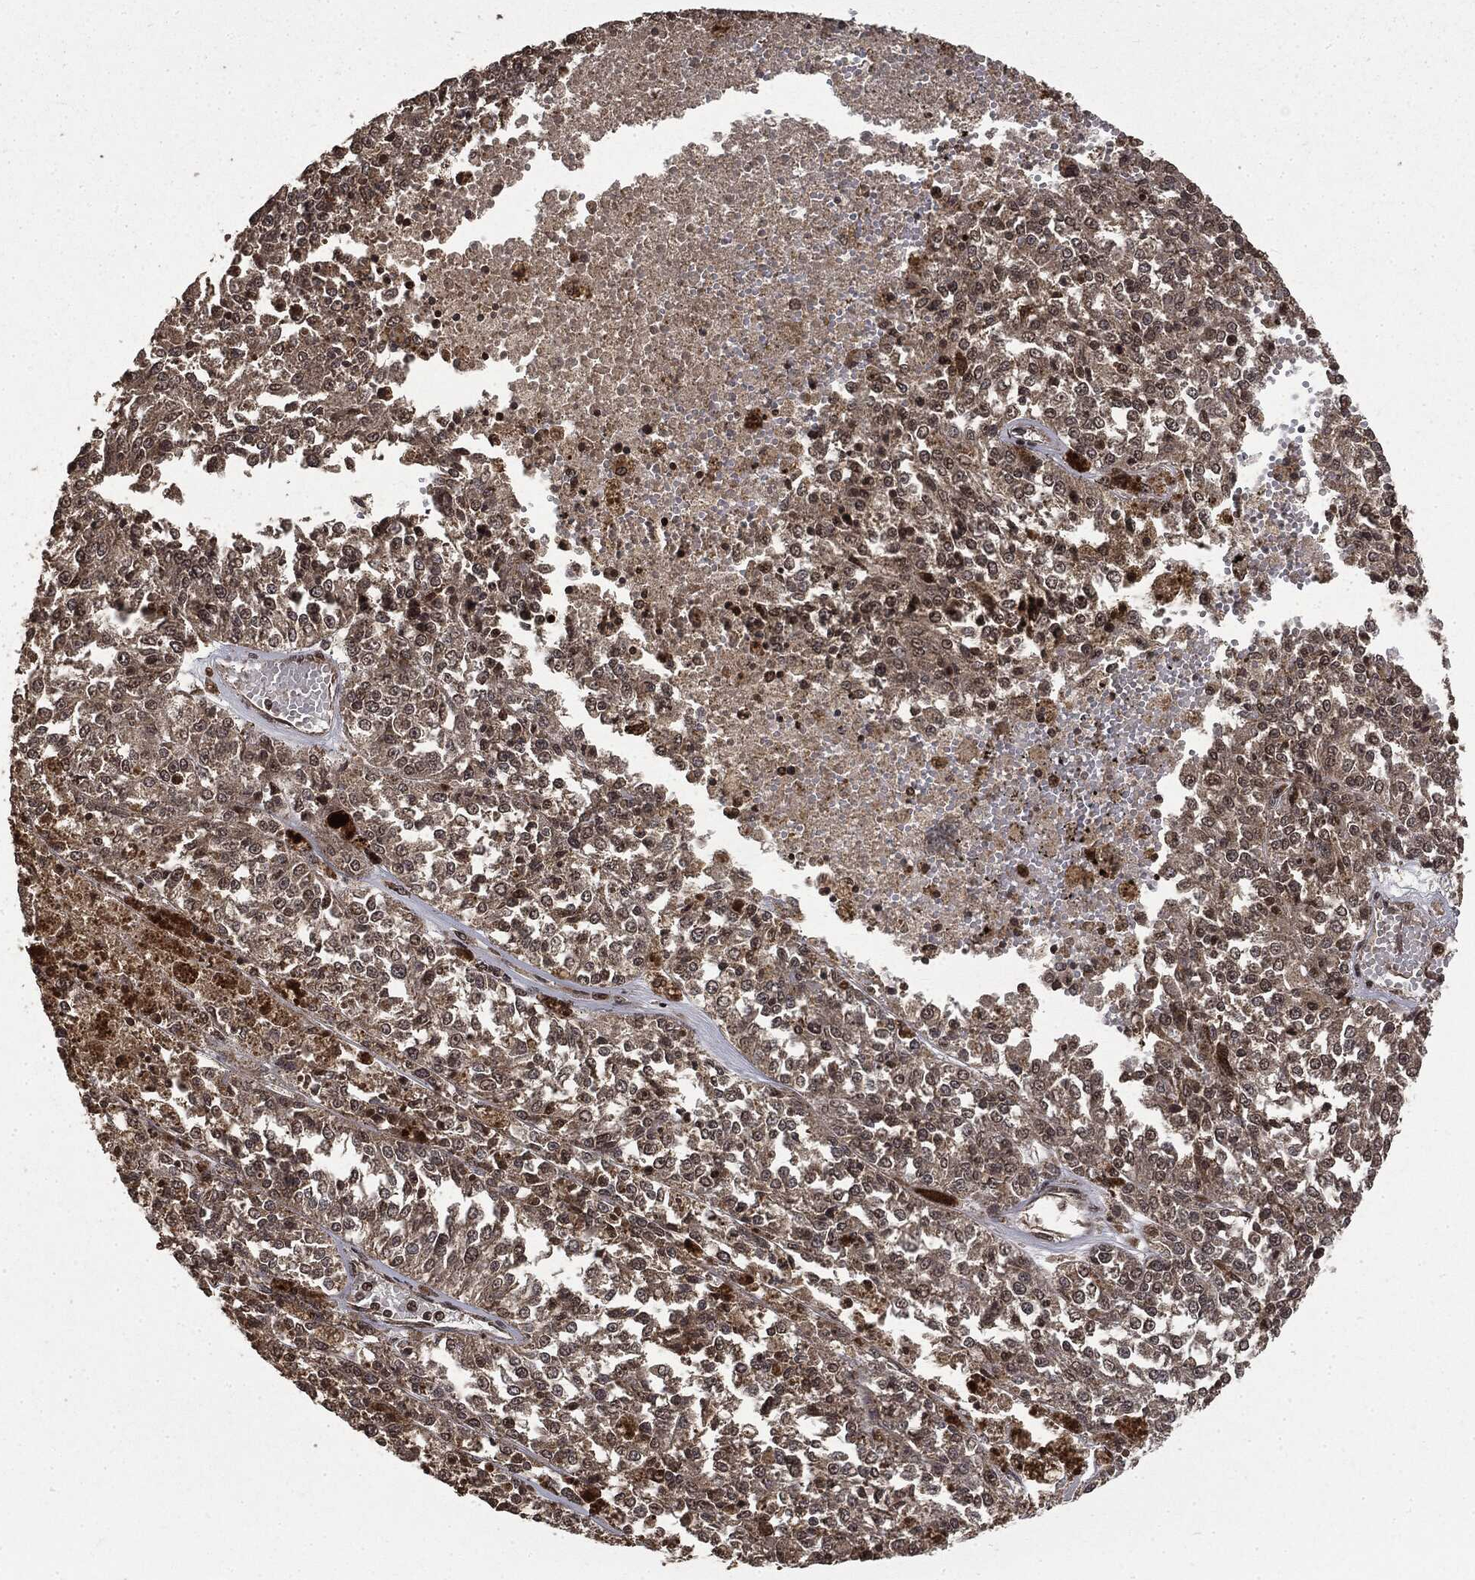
{"staining": {"intensity": "negative", "quantity": "none", "location": "none"}, "tissue": "melanoma", "cell_type": "Tumor cells", "image_type": "cancer", "snomed": [{"axis": "morphology", "description": "Malignant melanoma, Metastatic site"}, {"axis": "topography", "description": "Lymph node"}], "caption": "A micrograph of malignant melanoma (metastatic site) stained for a protein reveals no brown staining in tumor cells.", "gene": "CTDP1", "patient": {"sex": "female", "age": 64}}